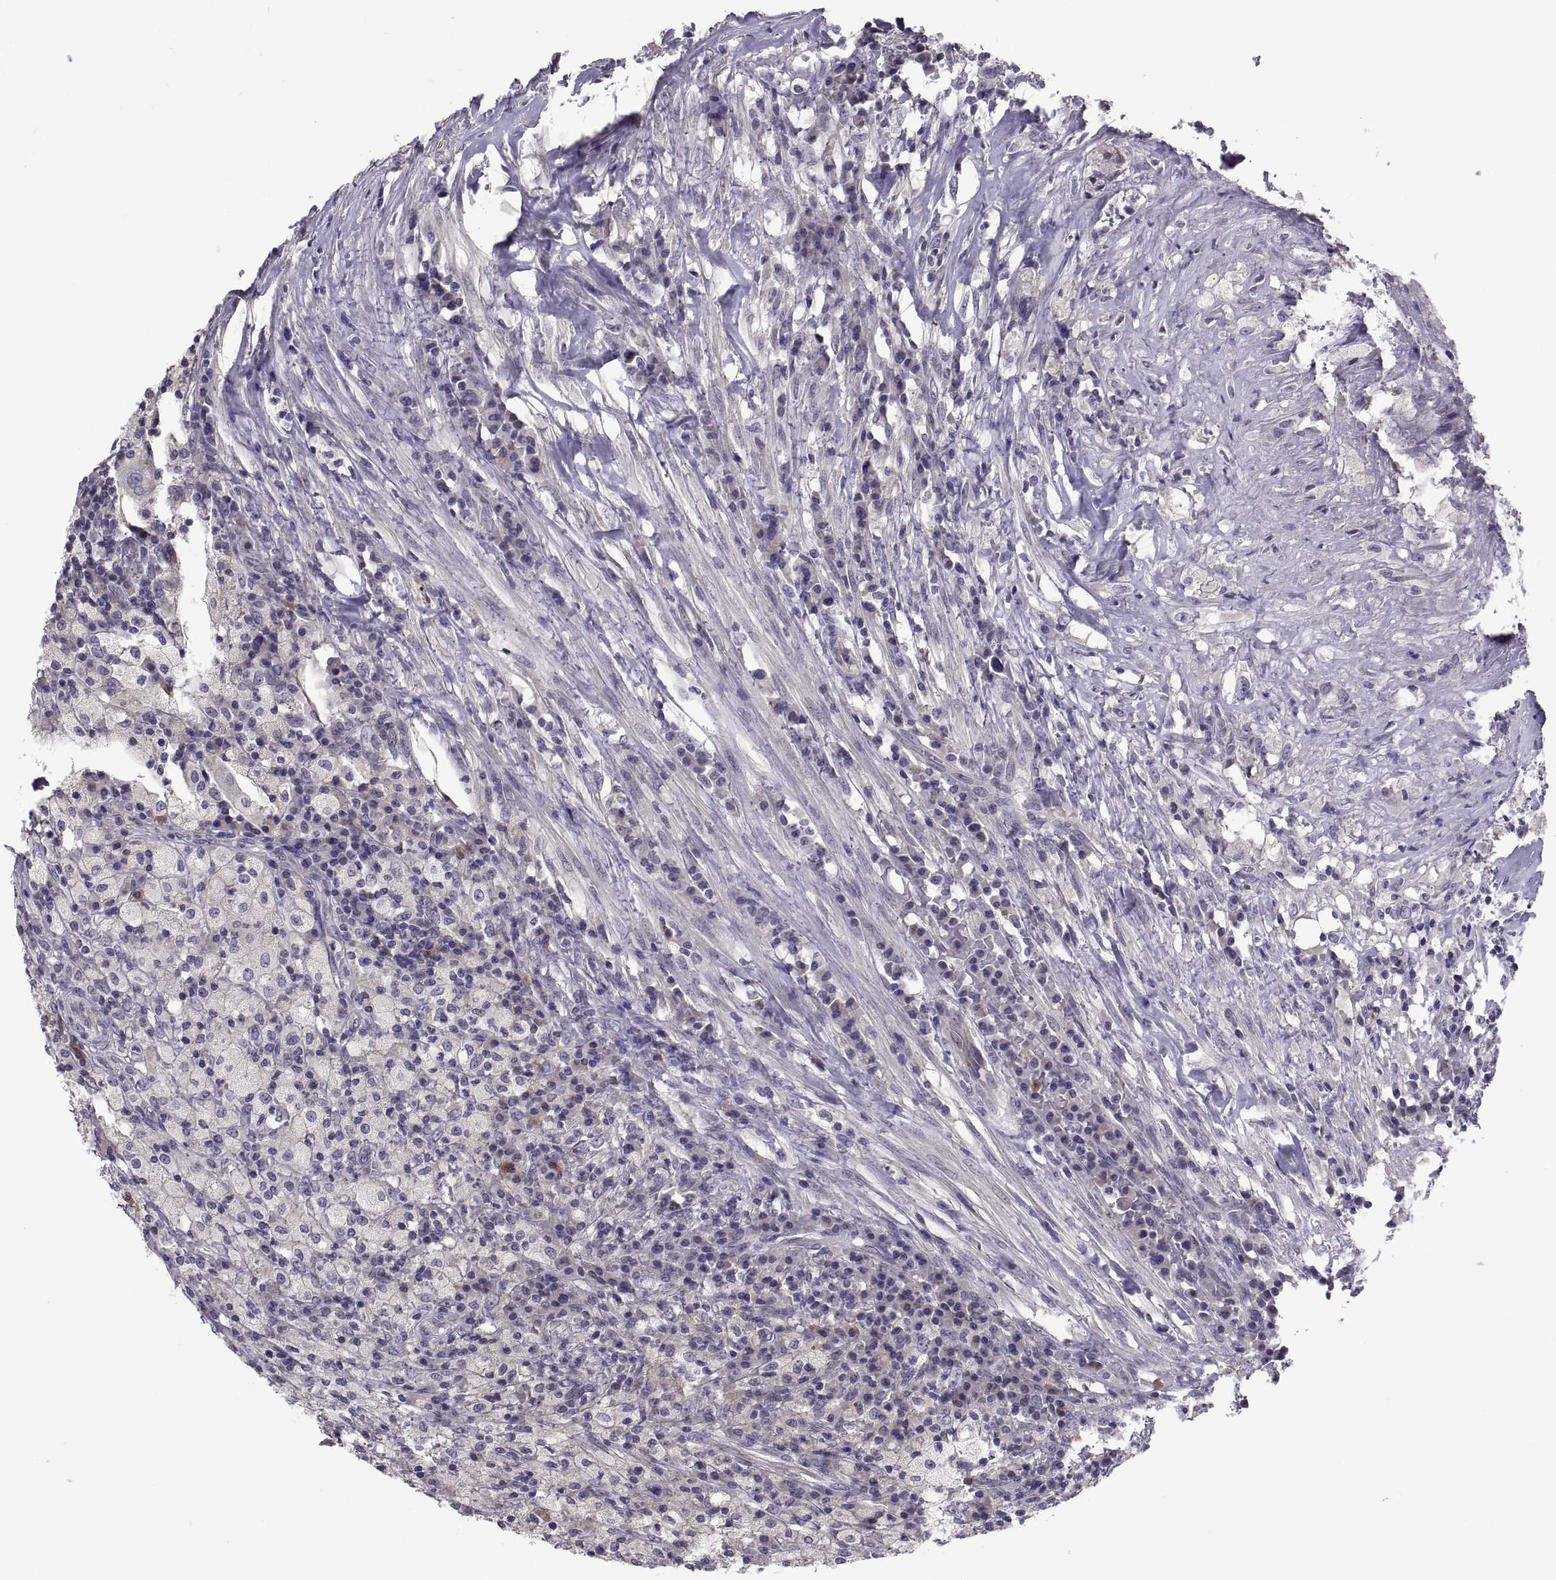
{"staining": {"intensity": "negative", "quantity": "none", "location": "none"}, "tissue": "testis cancer", "cell_type": "Tumor cells", "image_type": "cancer", "snomed": [{"axis": "morphology", "description": "Necrosis, NOS"}, {"axis": "morphology", "description": "Carcinoma, Embryonal, NOS"}, {"axis": "topography", "description": "Testis"}], "caption": "This is a image of IHC staining of testis cancer, which shows no positivity in tumor cells.", "gene": "NPTX2", "patient": {"sex": "male", "age": 19}}